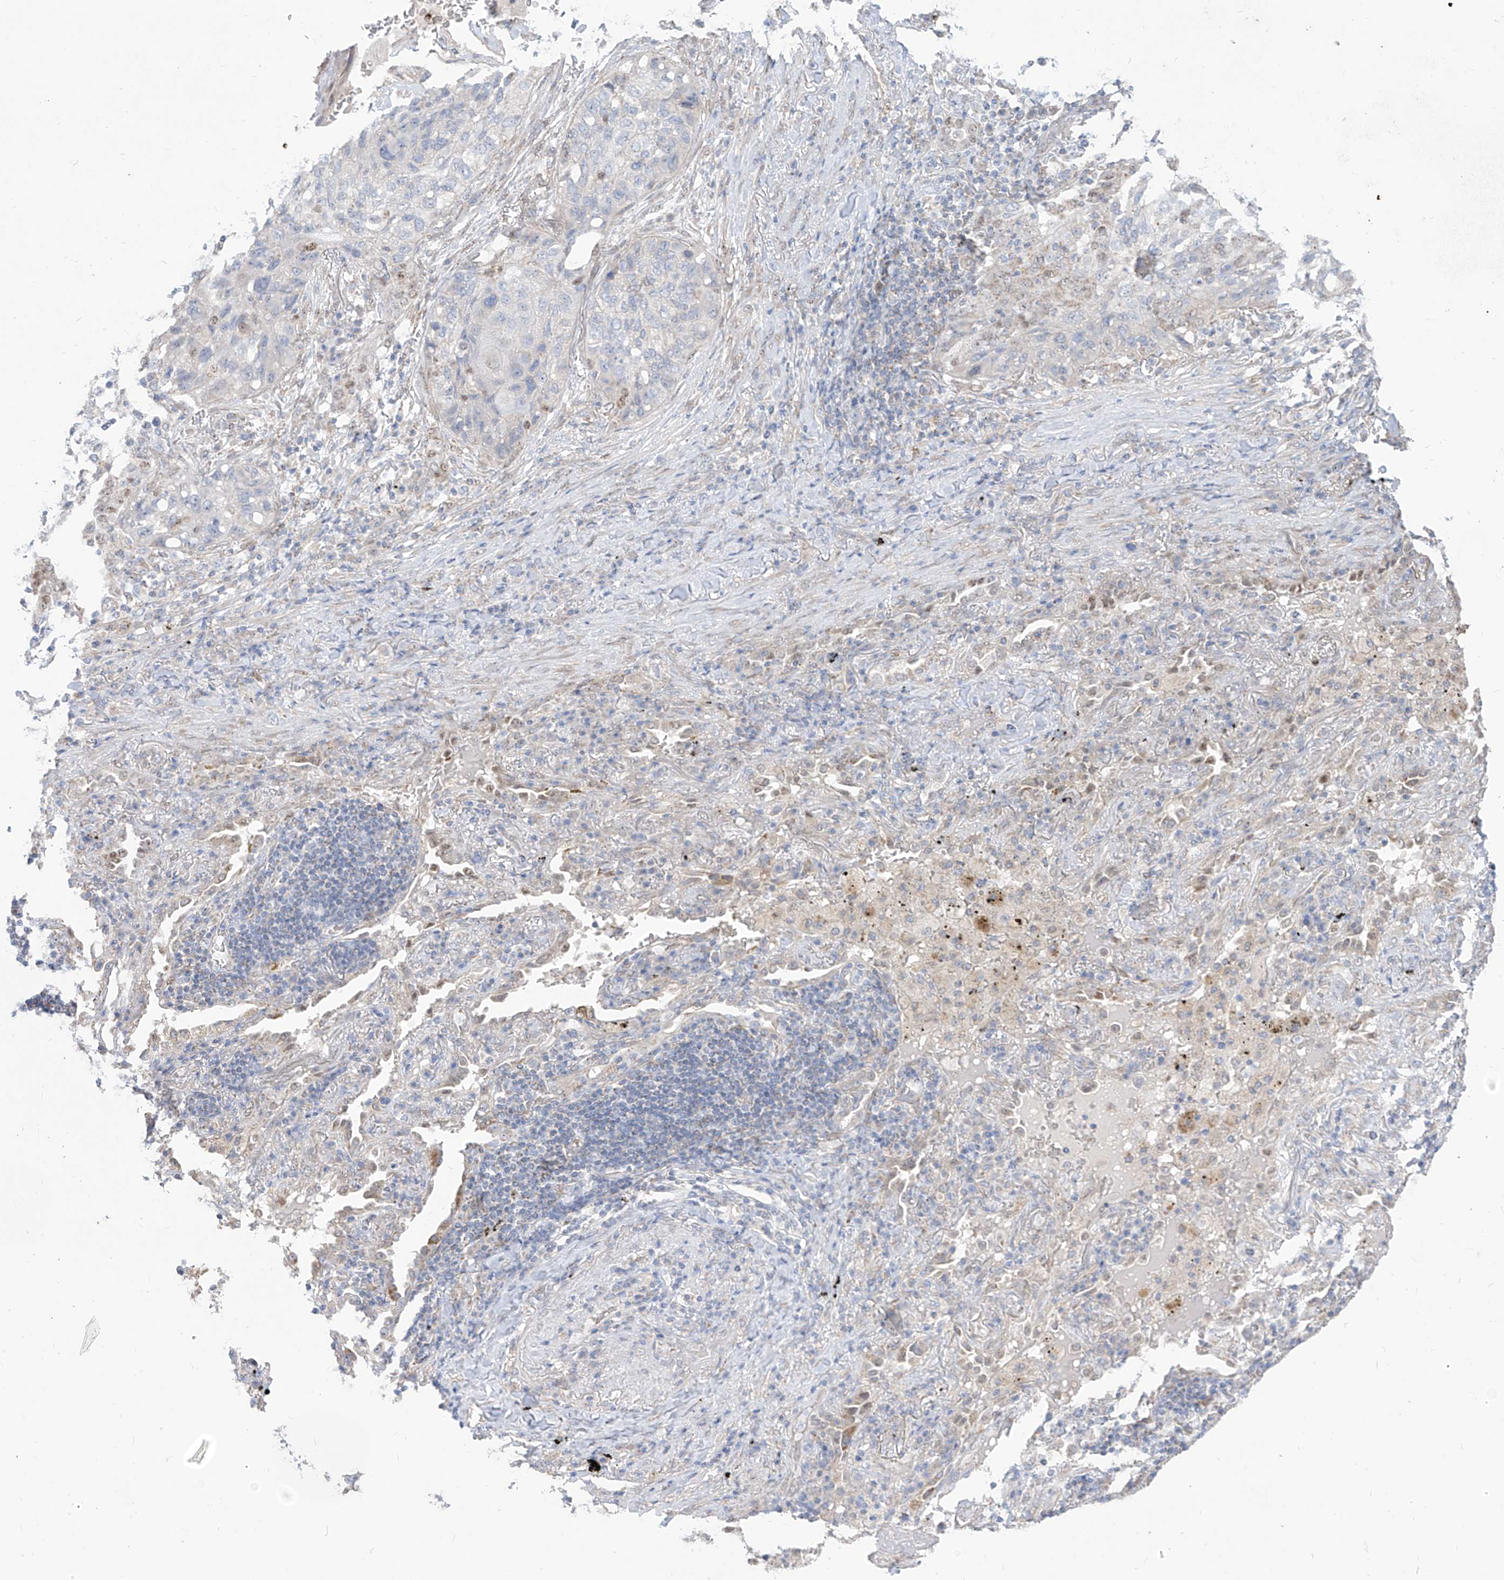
{"staining": {"intensity": "negative", "quantity": "none", "location": "none"}, "tissue": "lung cancer", "cell_type": "Tumor cells", "image_type": "cancer", "snomed": [{"axis": "morphology", "description": "Squamous cell carcinoma, NOS"}, {"axis": "topography", "description": "Lung"}], "caption": "DAB (3,3'-diaminobenzidine) immunohistochemical staining of lung squamous cell carcinoma displays no significant expression in tumor cells. Brightfield microscopy of immunohistochemistry (IHC) stained with DAB (3,3'-diaminobenzidine) (brown) and hematoxylin (blue), captured at high magnification.", "gene": "ARHGEF40", "patient": {"sex": "female", "age": 63}}